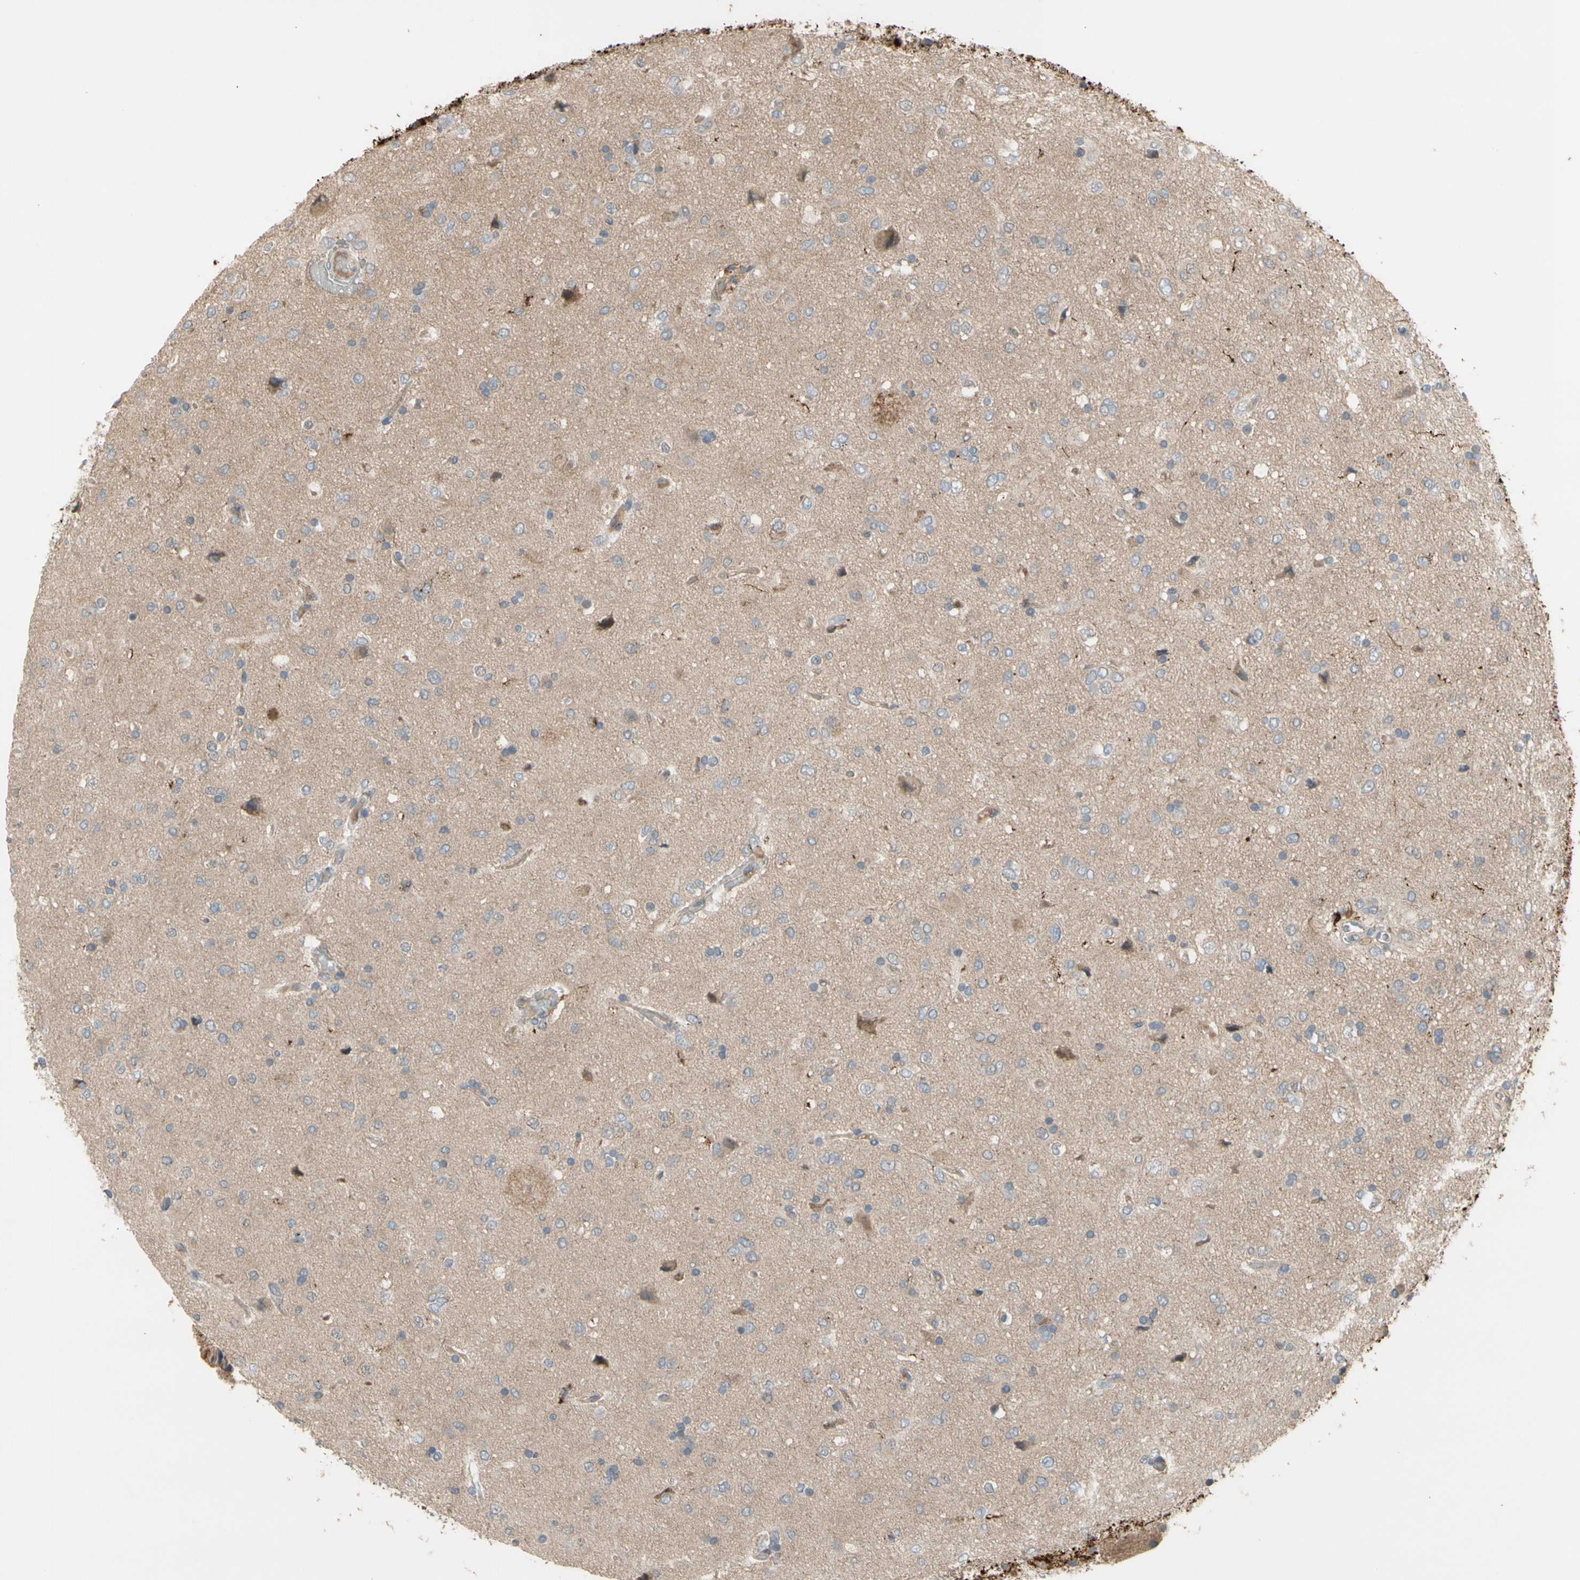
{"staining": {"intensity": "strong", "quantity": "<25%", "location": "cytoplasmic/membranous"}, "tissue": "glioma", "cell_type": "Tumor cells", "image_type": "cancer", "snomed": [{"axis": "morphology", "description": "Glioma, malignant, Low grade"}, {"axis": "topography", "description": "Brain"}], "caption": "Protein staining reveals strong cytoplasmic/membranous positivity in about <25% of tumor cells in glioma.", "gene": "GALNT5", "patient": {"sex": "male", "age": 77}}